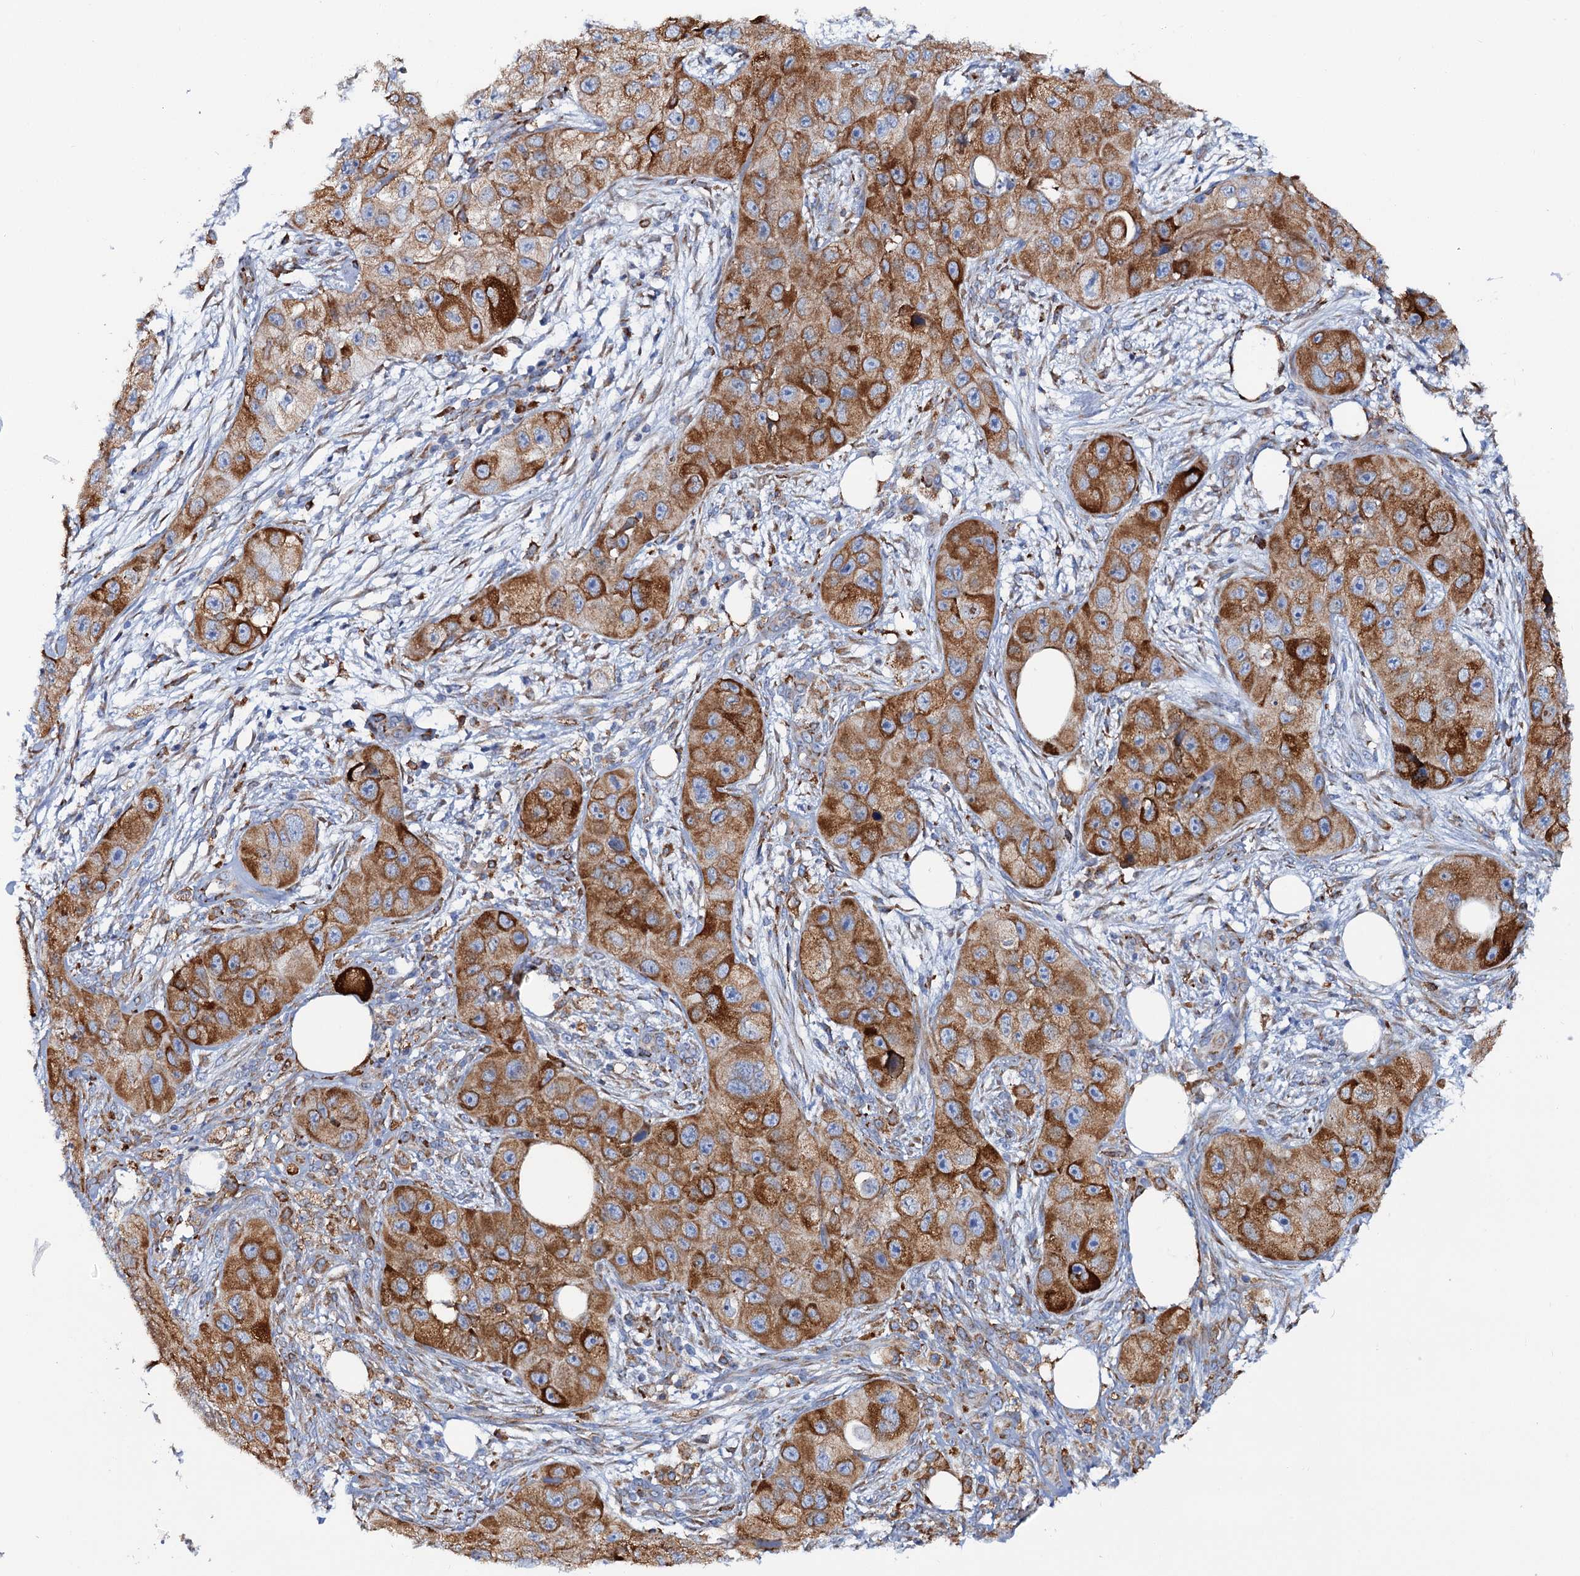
{"staining": {"intensity": "strong", "quantity": ">75%", "location": "cytoplasmic/membranous"}, "tissue": "skin cancer", "cell_type": "Tumor cells", "image_type": "cancer", "snomed": [{"axis": "morphology", "description": "Squamous cell carcinoma, NOS"}, {"axis": "topography", "description": "Skin"}, {"axis": "topography", "description": "Subcutis"}], "caption": "The histopathology image demonstrates staining of squamous cell carcinoma (skin), revealing strong cytoplasmic/membranous protein staining (brown color) within tumor cells. (Stains: DAB (3,3'-diaminobenzidine) in brown, nuclei in blue, Microscopy: brightfield microscopy at high magnification).", "gene": "SHE", "patient": {"sex": "male", "age": 73}}